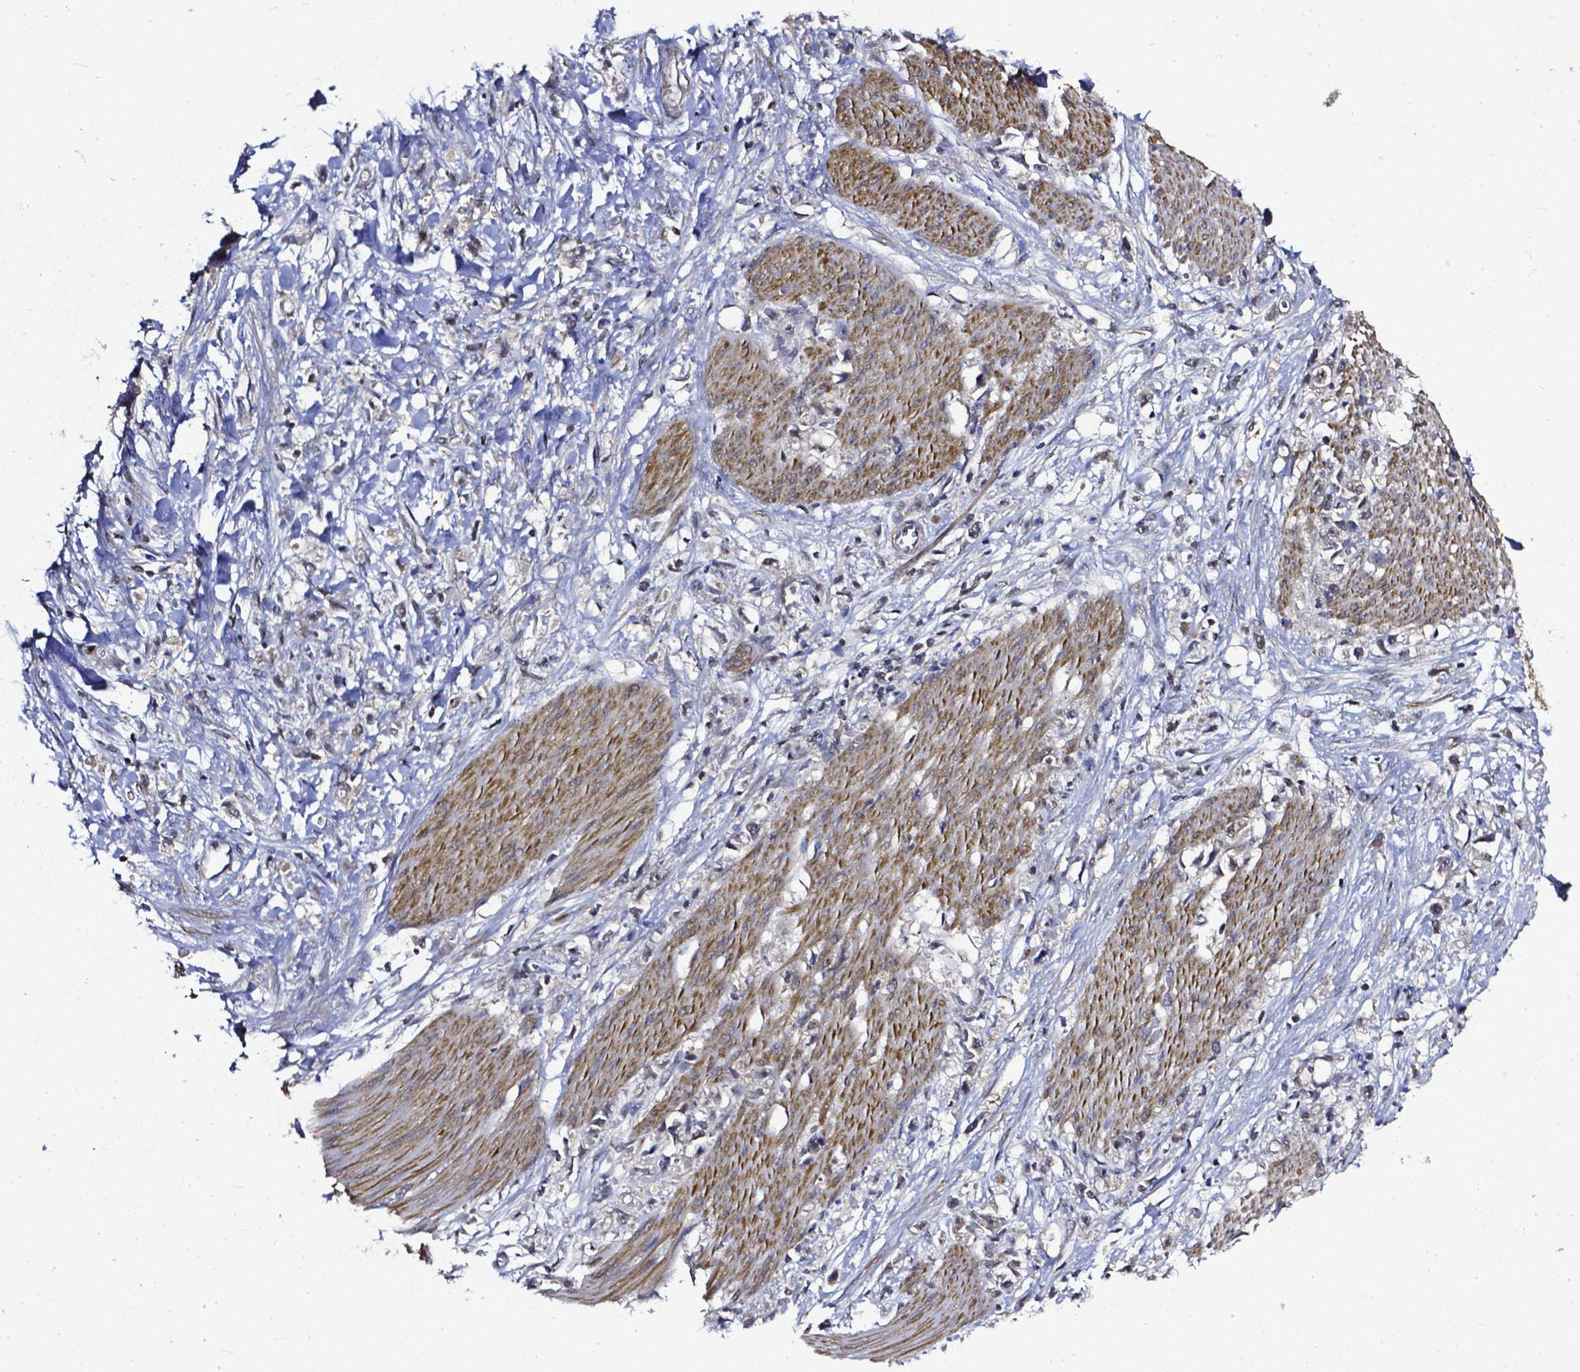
{"staining": {"intensity": "negative", "quantity": "none", "location": "none"}, "tissue": "stomach cancer", "cell_type": "Tumor cells", "image_type": "cancer", "snomed": [{"axis": "morphology", "description": "Adenocarcinoma, NOS"}, {"axis": "topography", "description": "Stomach"}], "caption": "Histopathology image shows no significant protein staining in tumor cells of adenocarcinoma (stomach). (Stains: DAB immunohistochemistry (IHC) with hematoxylin counter stain, Microscopy: brightfield microscopy at high magnification).", "gene": "OTUB1", "patient": {"sex": "female", "age": 59}}